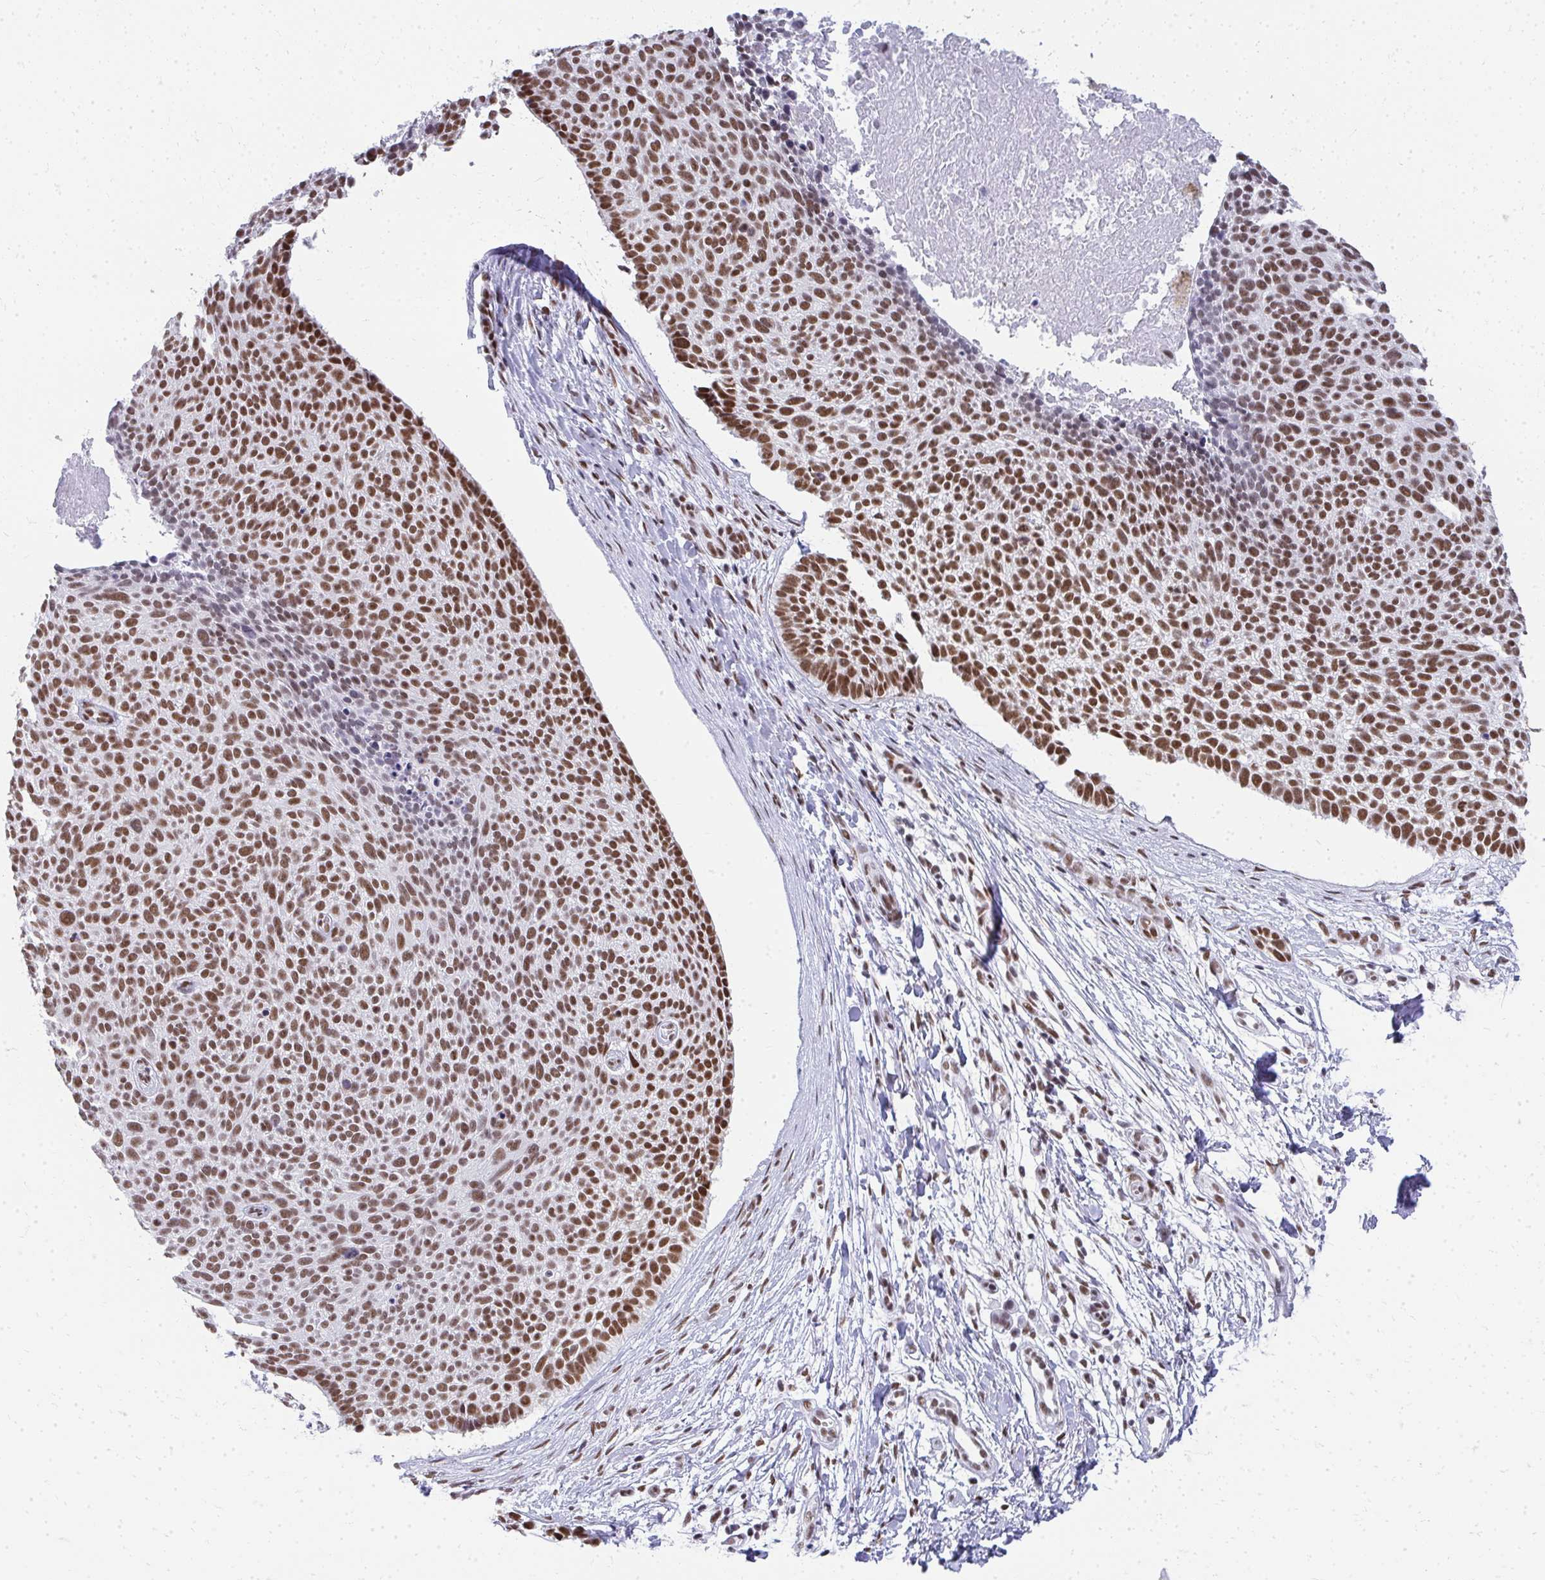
{"staining": {"intensity": "strong", "quantity": ">75%", "location": "nuclear"}, "tissue": "skin cancer", "cell_type": "Tumor cells", "image_type": "cancer", "snomed": [{"axis": "morphology", "description": "Basal cell carcinoma"}, {"axis": "topography", "description": "Skin"}, {"axis": "topography", "description": "Skin of back"}], "caption": "Immunohistochemistry (IHC) photomicrograph of neoplastic tissue: skin cancer (basal cell carcinoma) stained using immunohistochemistry (IHC) reveals high levels of strong protein expression localized specifically in the nuclear of tumor cells, appearing as a nuclear brown color.", "gene": "CREBBP", "patient": {"sex": "male", "age": 81}}